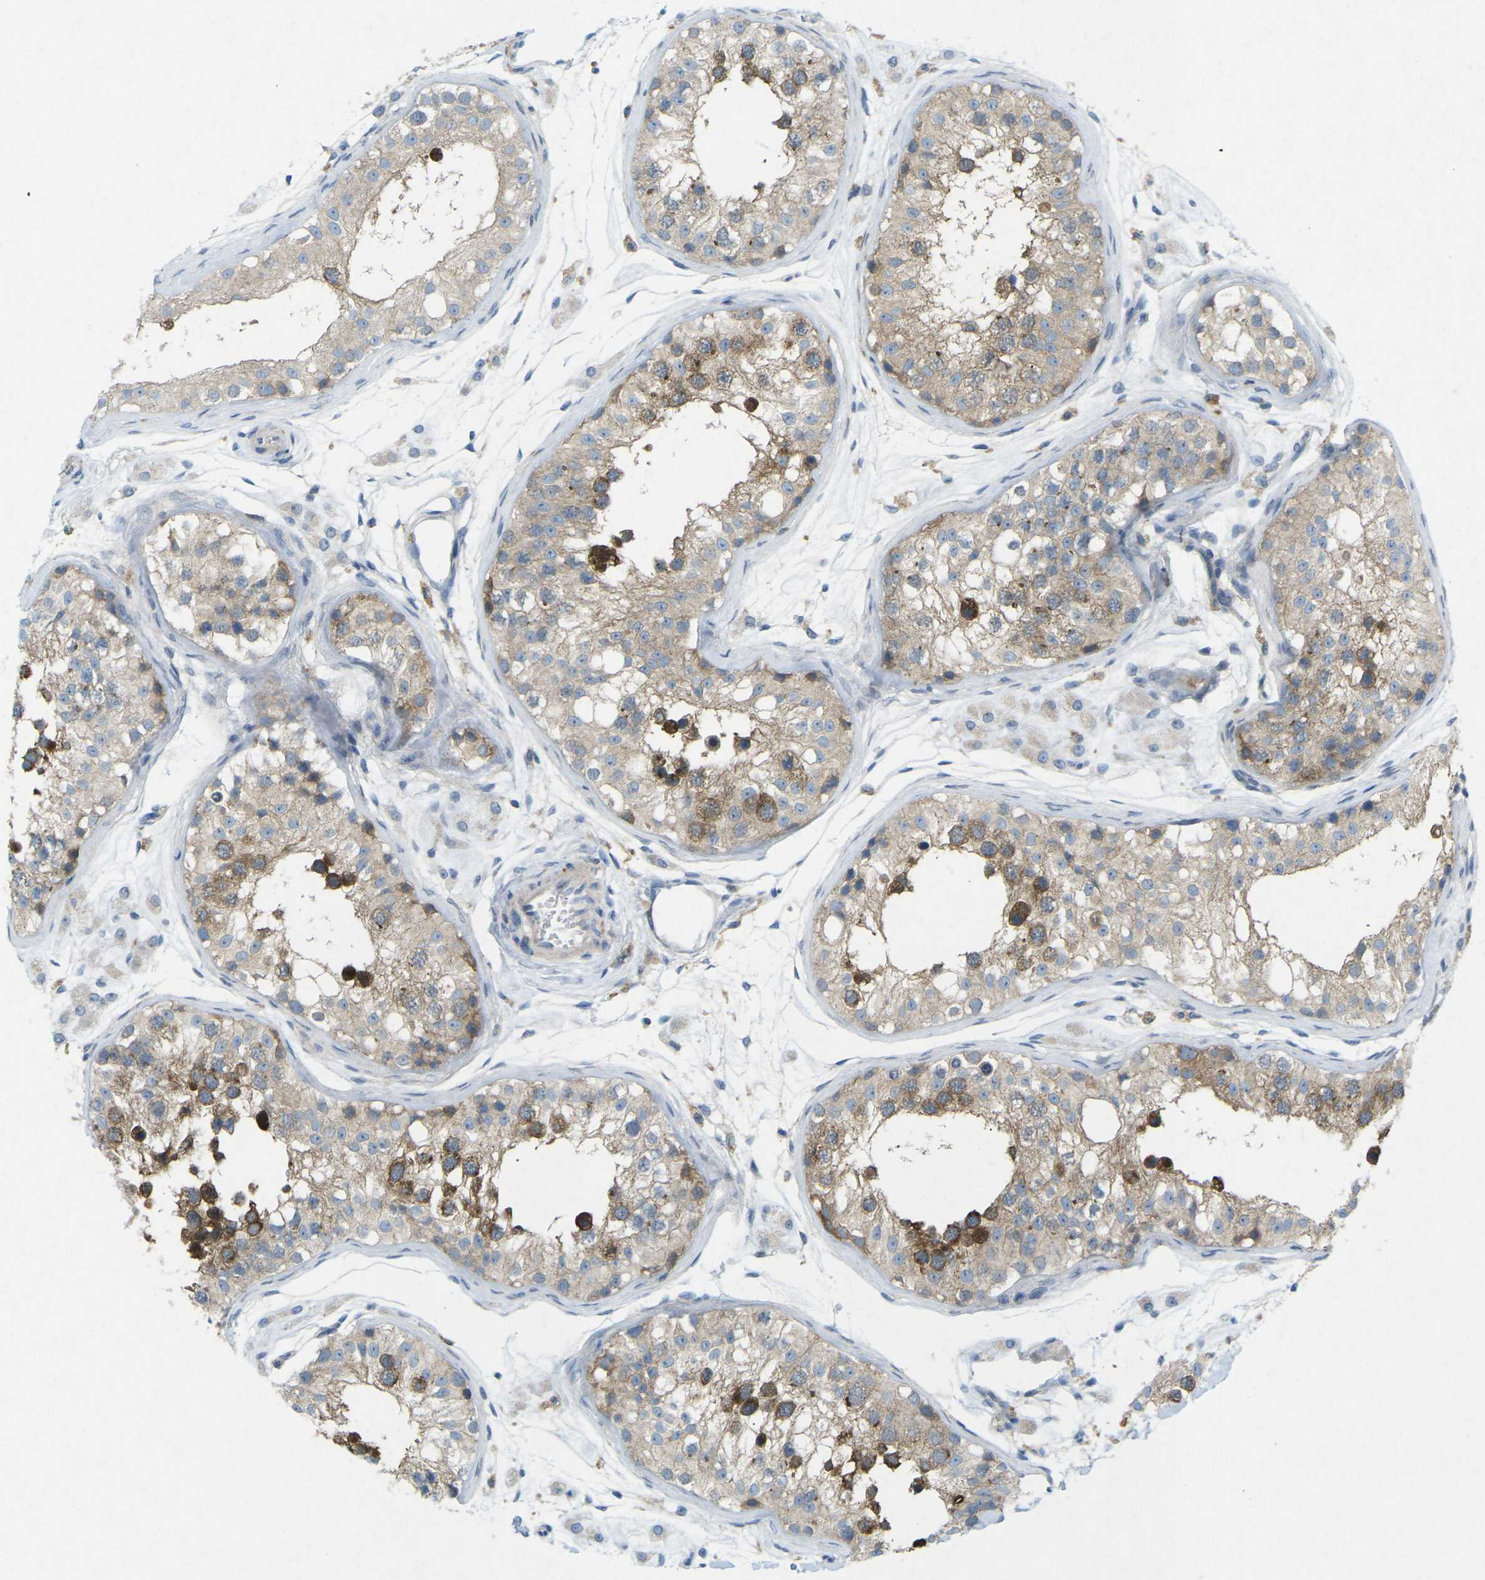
{"staining": {"intensity": "strong", "quantity": "25%-75%", "location": "cytoplasmic/membranous"}, "tissue": "testis", "cell_type": "Cells in seminiferous ducts", "image_type": "normal", "snomed": [{"axis": "morphology", "description": "Normal tissue, NOS"}, {"axis": "morphology", "description": "Adenocarcinoma, metastatic, NOS"}, {"axis": "topography", "description": "Testis"}], "caption": "High-magnification brightfield microscopy of unremarkable testis stained with DAB (brown) and counterstained with hematoxylin (blue). cells in seminiferous ducts exhibit strong cytoplasmic/membranous expression is seen in approximately25%-75% of cells. The staining was performed using DAB to visualize the protein expression in brown, while the nuclei were stained in blue with hematoxylin (Magnification: 20x).", "gene": "STK11", "patient": {"sex": "male", "age": 26}}